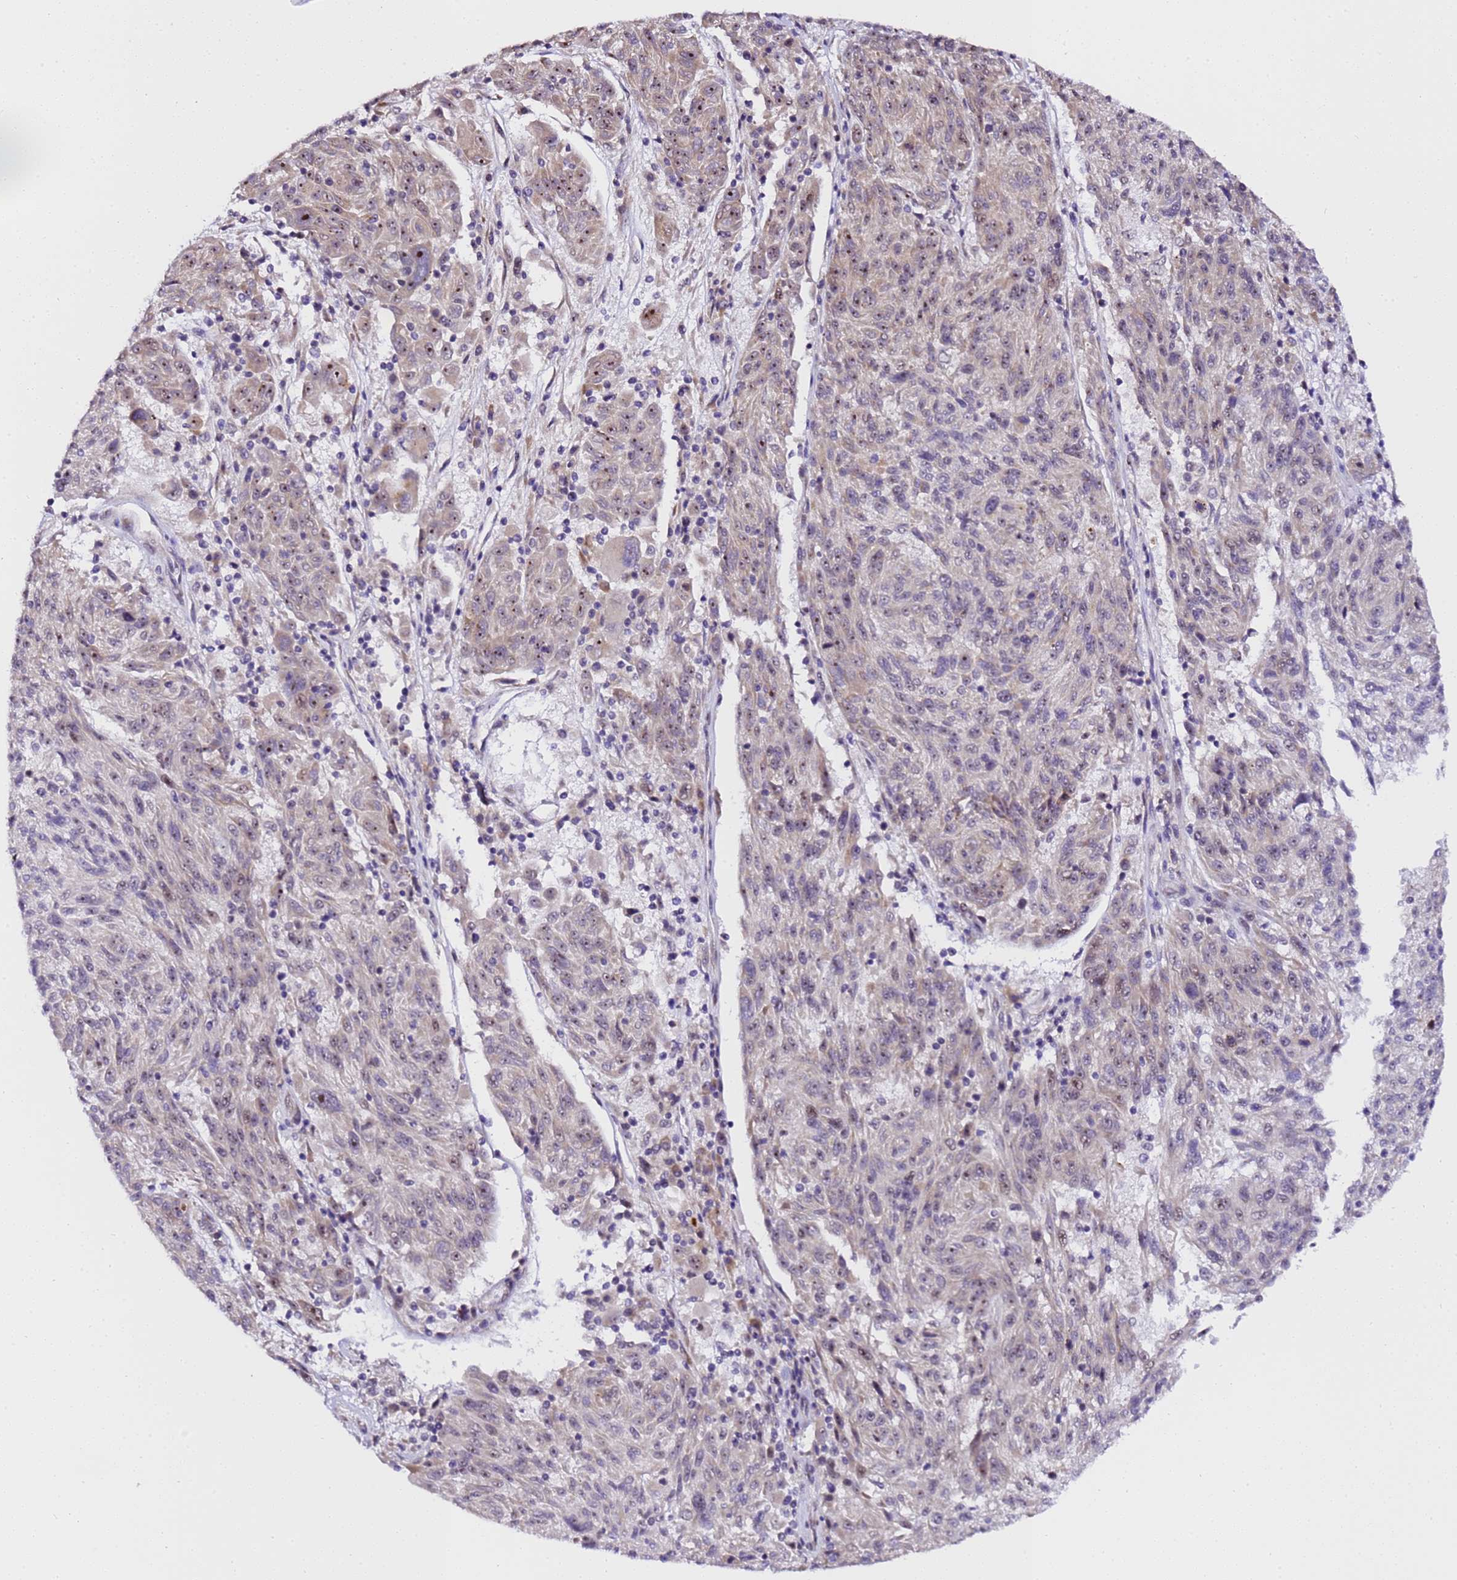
{"staining": {"intensity": "moderate", "quantity": "<25%", "location": "nuclear"}, "tissue": "melanoma", "cell_type": "Tumor cells", "image_type": "cancer", "snomed": [{"axis": "morphology", "description": "Malignant melanoma, NOS"}, {"axis": "topography", "description": "Skin"}], "caption": "Malignant melanoma stained for a protein (brown) exhibits moderate nuclear positive positivity in approximately <25% of tumor cells.", "gene": "SLX4IP", "patient": {"sex": "male", "age": 53}}